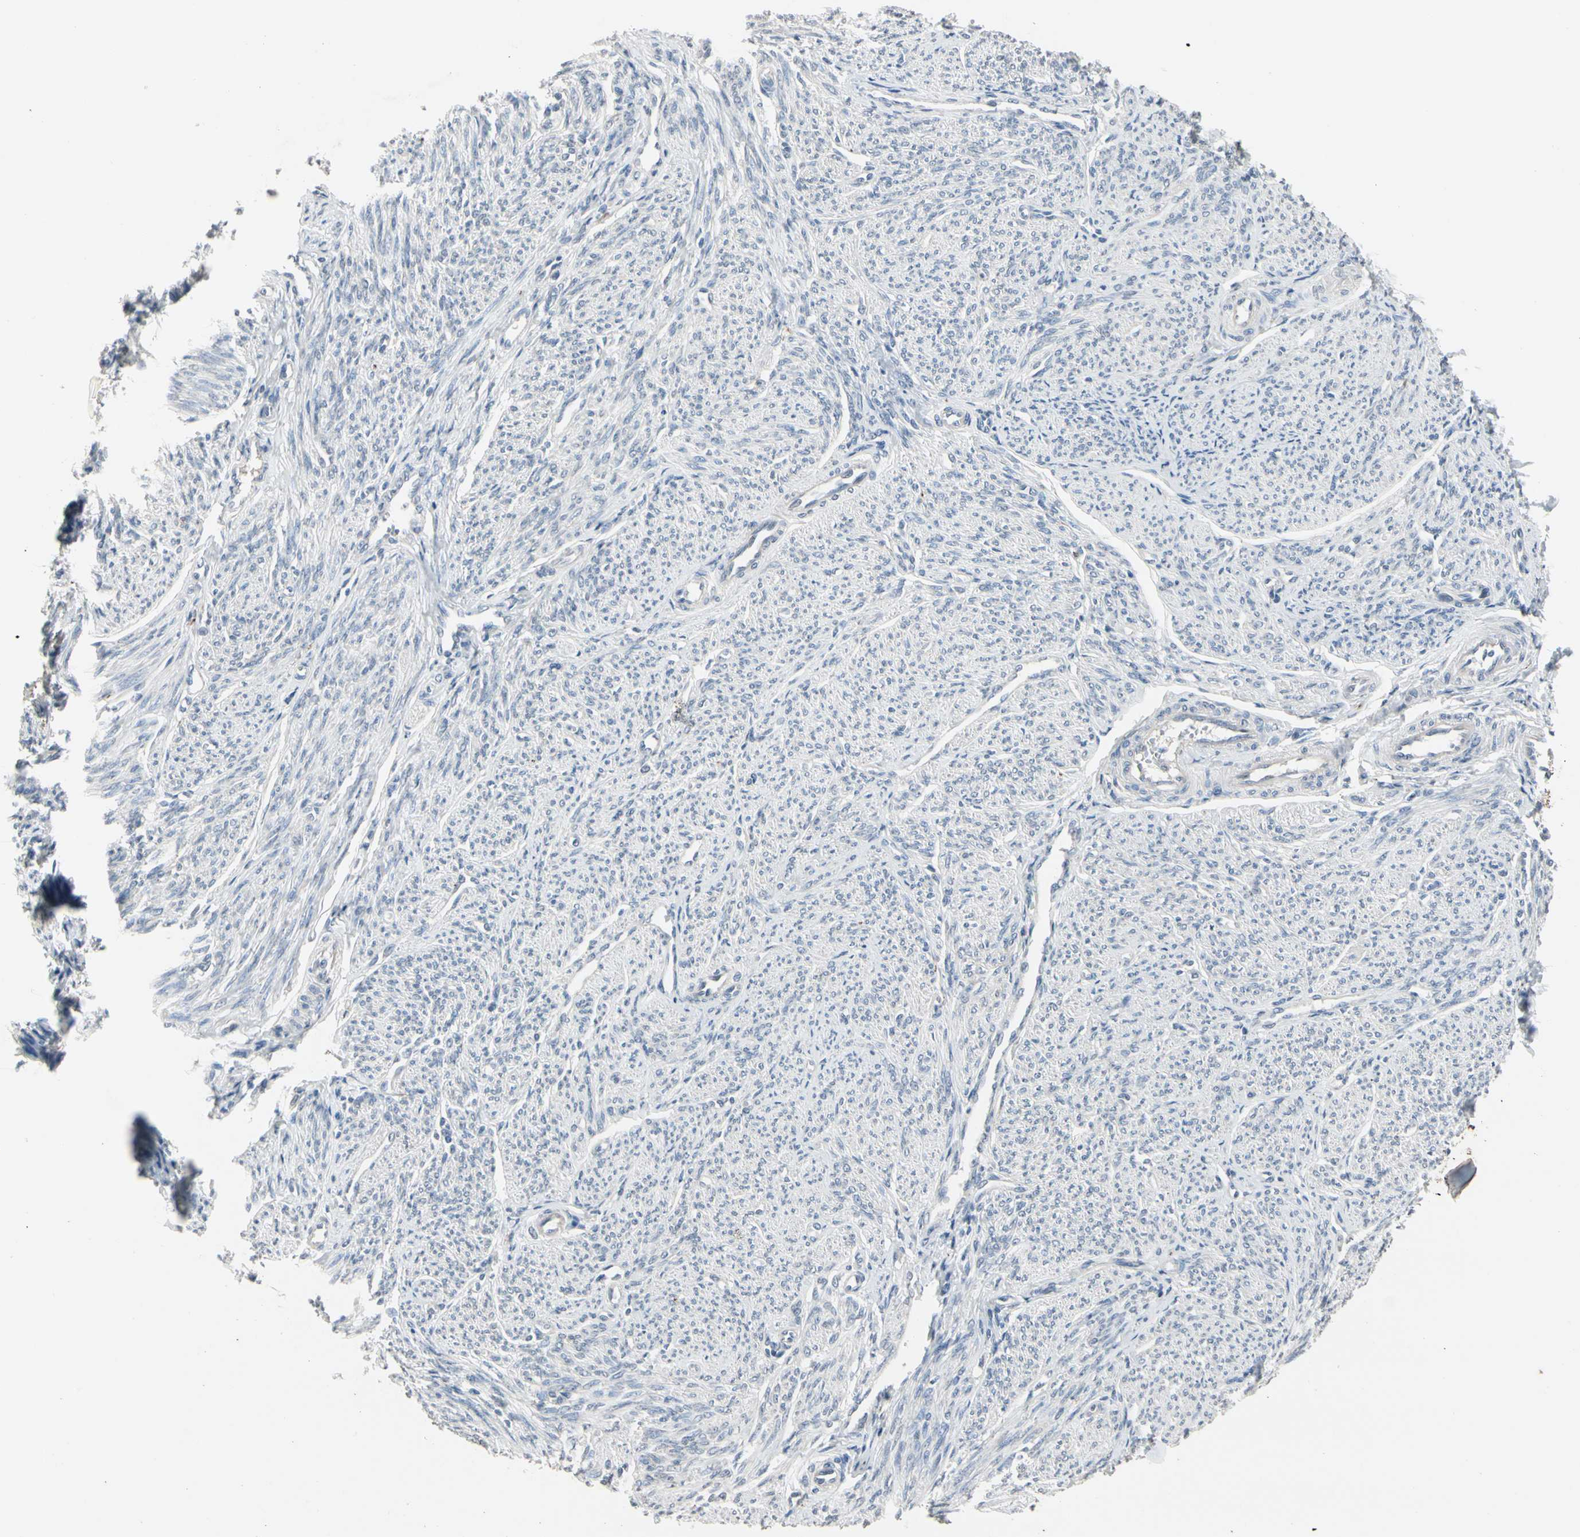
{"staining": {"intensity": "negative", "quantity": "none", "location": "none"}, "tissue": "smooth muscle", "cell_type": "Smooth muscle cells", "image_type": "normal", "snomed": [{"axis": "morphology", "description": "Normal tissue, NOS"}, {"axis": "topography", "description": "Smooth muscle"}], "caption": "DAB (3,3'-diaminobenzidine) immunohistochemical staining of normal smooth muscle shows no significant staining in smooth muscle cells. (DAB IHC with hematoxylin counter stain).", "gene": "SV2A", "patient": {"sex": "female", "age": 65}}